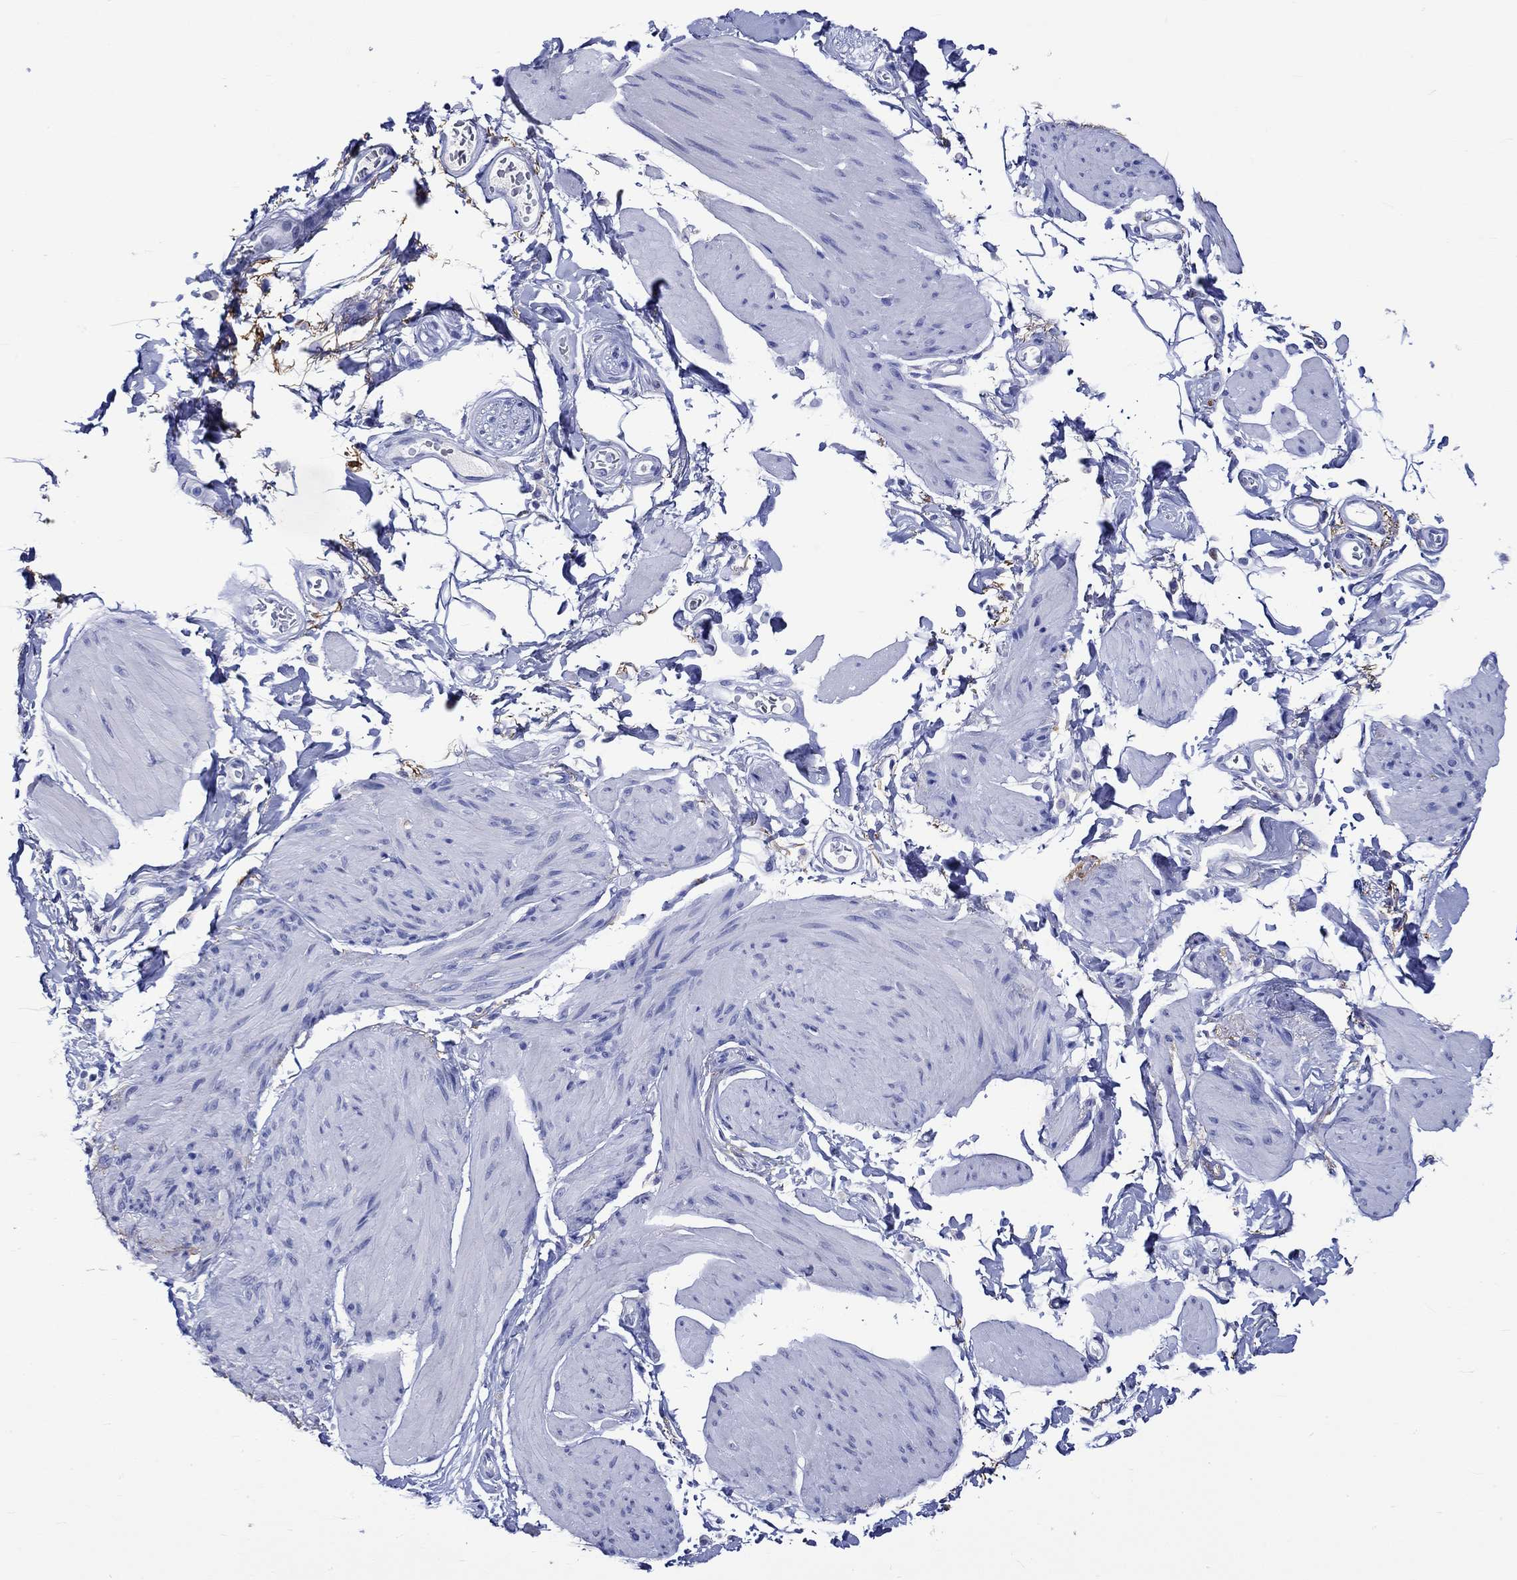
{"staining": {"intensity": "negative", "quantity": "none", "location": "none"}, "tissue": "smooth muscle", "cell_type": "Smooth muscle cells", "image_type": "normal", "snomed": [{"axis": "morphology", "description": "Normal tissue, NOS"}, {"axis": "topography", "description": "Adipose tissue"}, {"axis": "topography", "description": "Smooth muscle"}, {"axis": "topography", "description": "Peripheral nerve tissue"}], "caption": "High magnification brightfield microscopy of benign smooth muscle stained with DAB (brown) and counterstained with hematoxylin (blue): smooth muscle cells show no significant positivity. (DAB (3,3'-diaminobenzidine) immunohistochemistry (IHC), high magnification).", "gene": "KLHL35", "patient": {"sex": "male", "age": 83}}